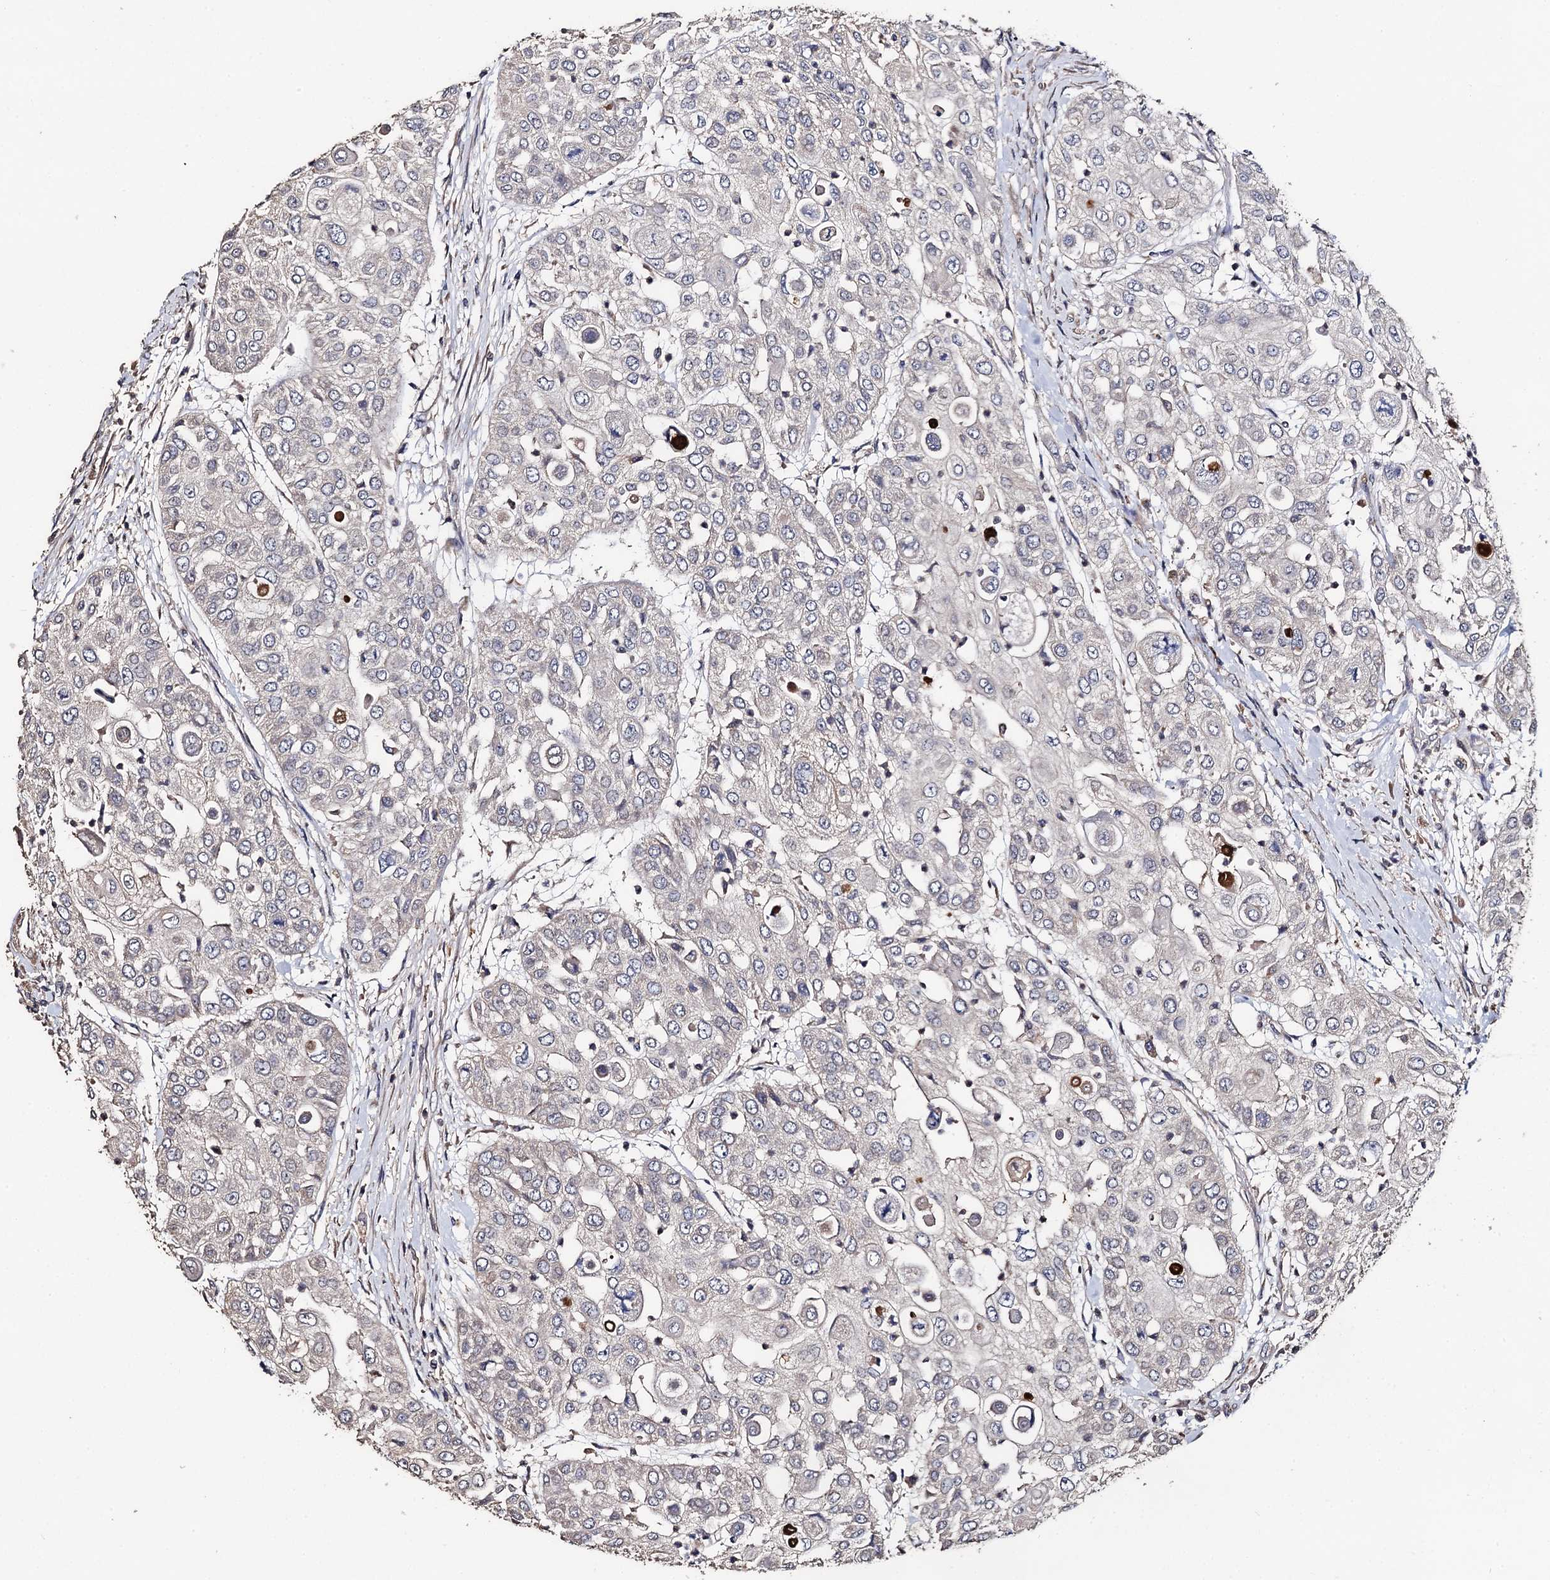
{"staining": {"intensity": "negative", "quantity": "none", "location": "none"}, "tissue": "urothelial cancer", "cell_type": "Tumor cells", "image_type": "cancer", "snomed": [{"axis": "morphology", "description": "Urothelial carcinoma, High grade"}, {"axis": "topography", "description": "Urinary bladder"}], "caption": "Tumor cells show no significant expression in urothelial carcinoma (high-grade).", "gene": "PPTC7", "patient": {"sex": "female", "age": 79}}